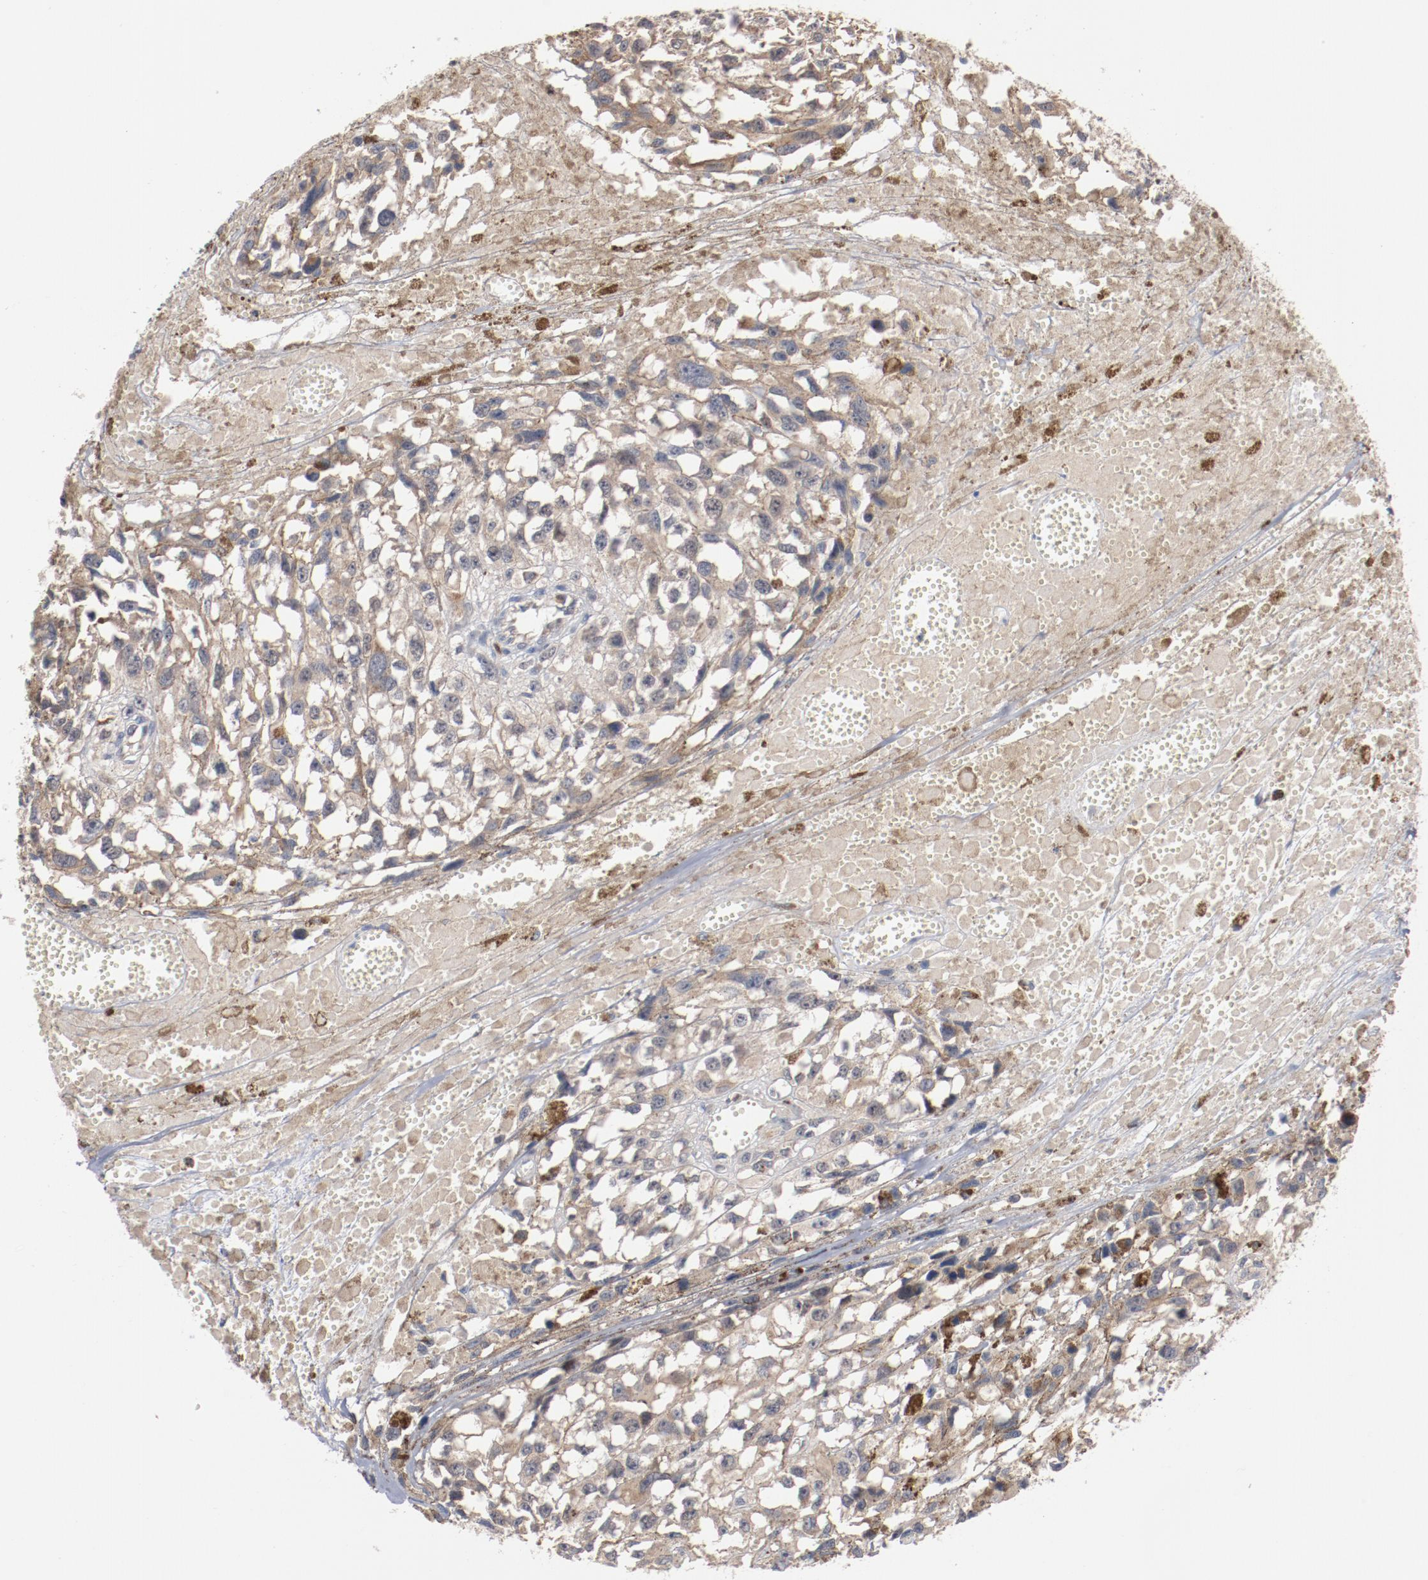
{"staining": {"intensity": "weak", "quantity": ">75%", "location": "cytoplasmic/membranous"}, "tissue": "melanoma", "cell_type": "Tumor cells", "image_type": "cancer", "snomed": [{"axis": "morphology", "description": "Malignant melanoma, Metastatic site"}, {"axis": "topography", "description": "Lymph node"}], "caption": "Melanoma stained with a protein marker reveals weak staining in tumor cells.", "gene": "RNASE11", "patient": {"sex": "male", "age": 59}}